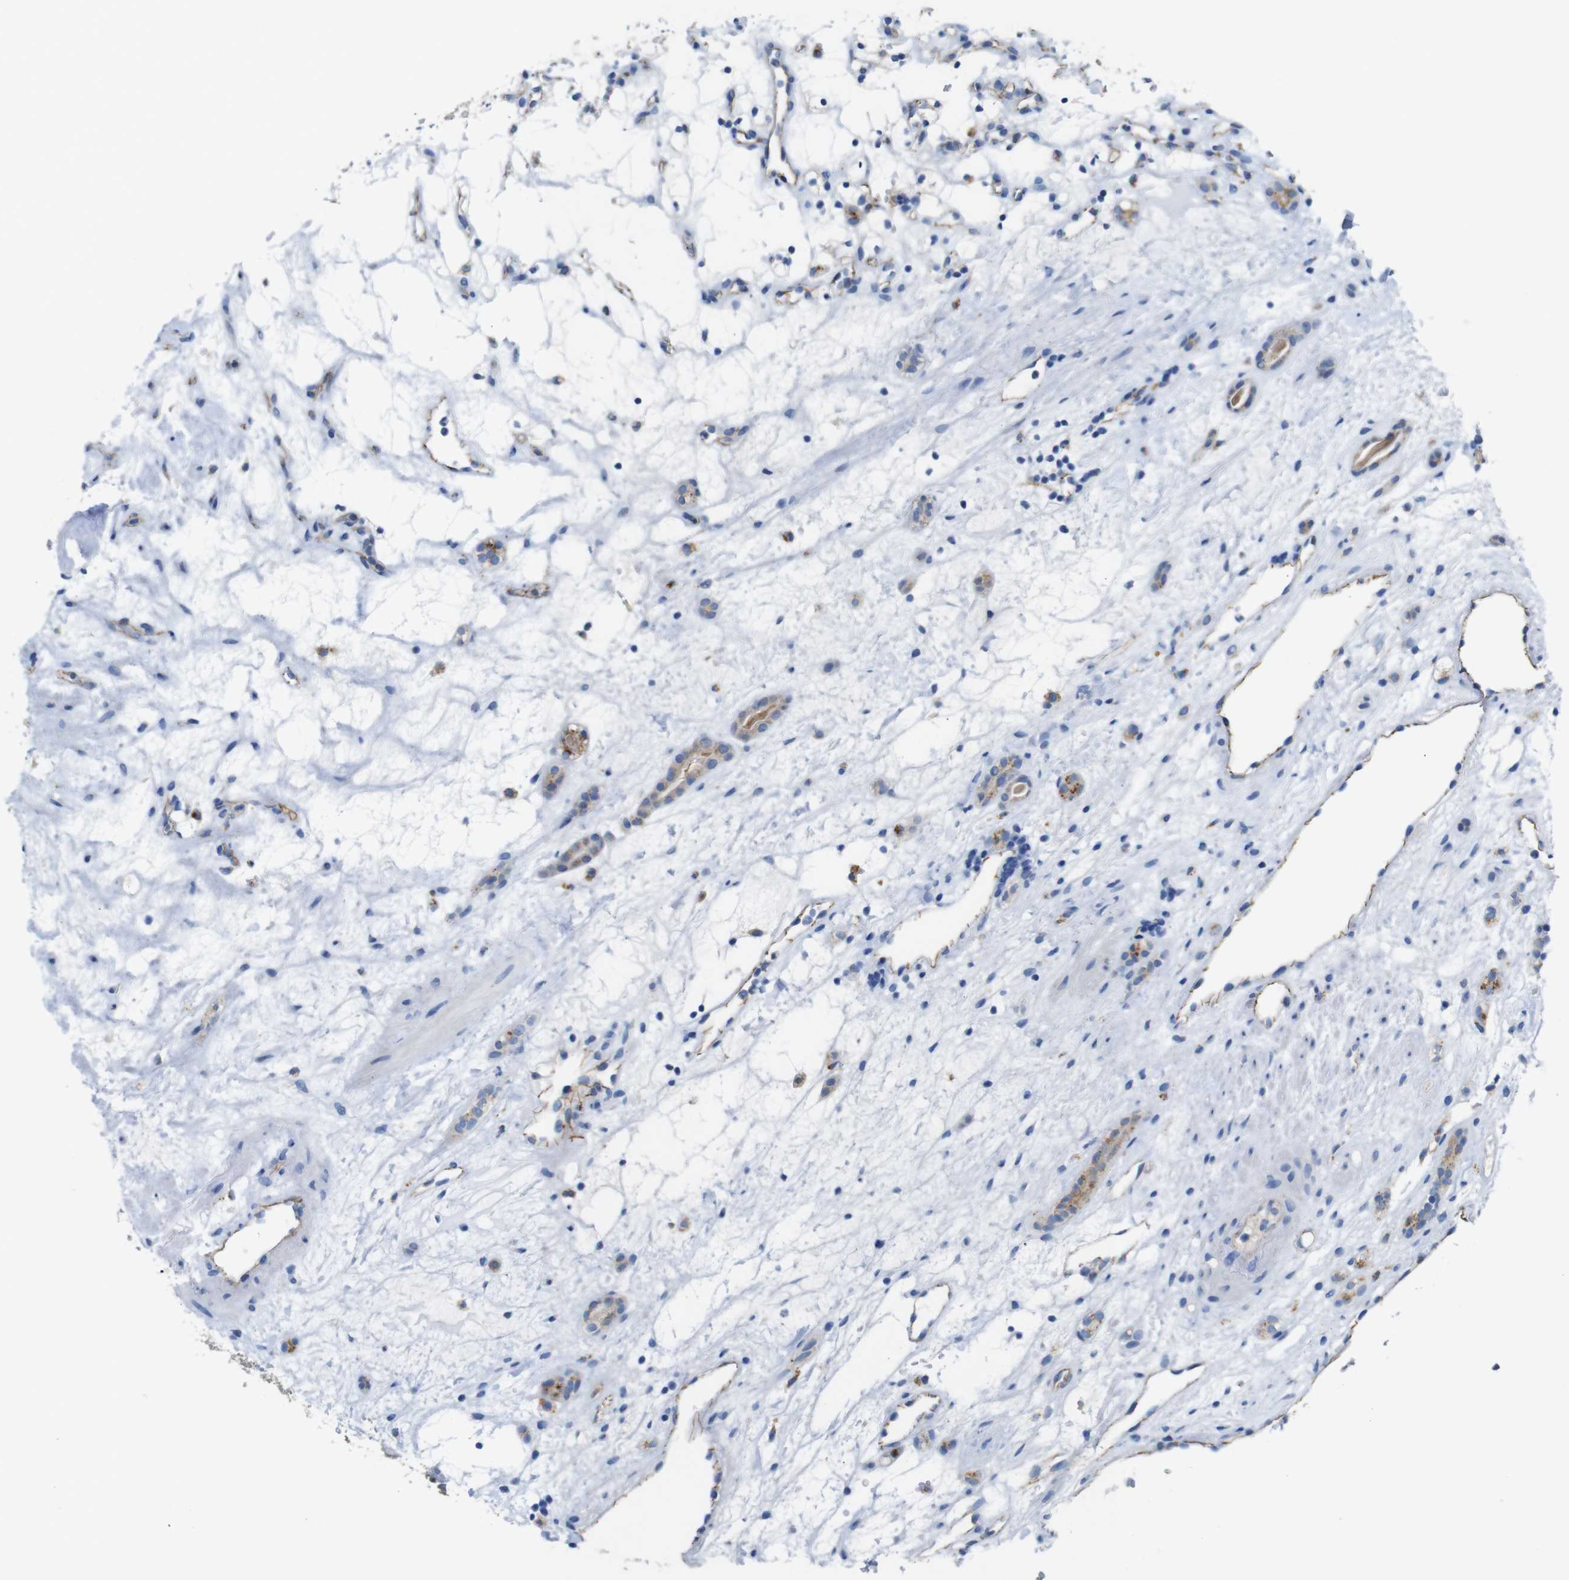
{"staining": {"intensity": "negative", "quantity": "none", "location": "none"}, "tissue": "renal cancer", "cell_type": "Tumor cells", "image_type": "cancer", "snomed": [{"axis": "morphology", "description": "Adenocarcinoma, NOS"}, {"axis": "topography", "description": "Kidney"}], "caption": "Immunohistochemistry (IHC) of renal adenocarcinoma displays no positivity in tumor cells.", "gene": "NHLRC3", "patient": {"sex": "female", "age": 60}}